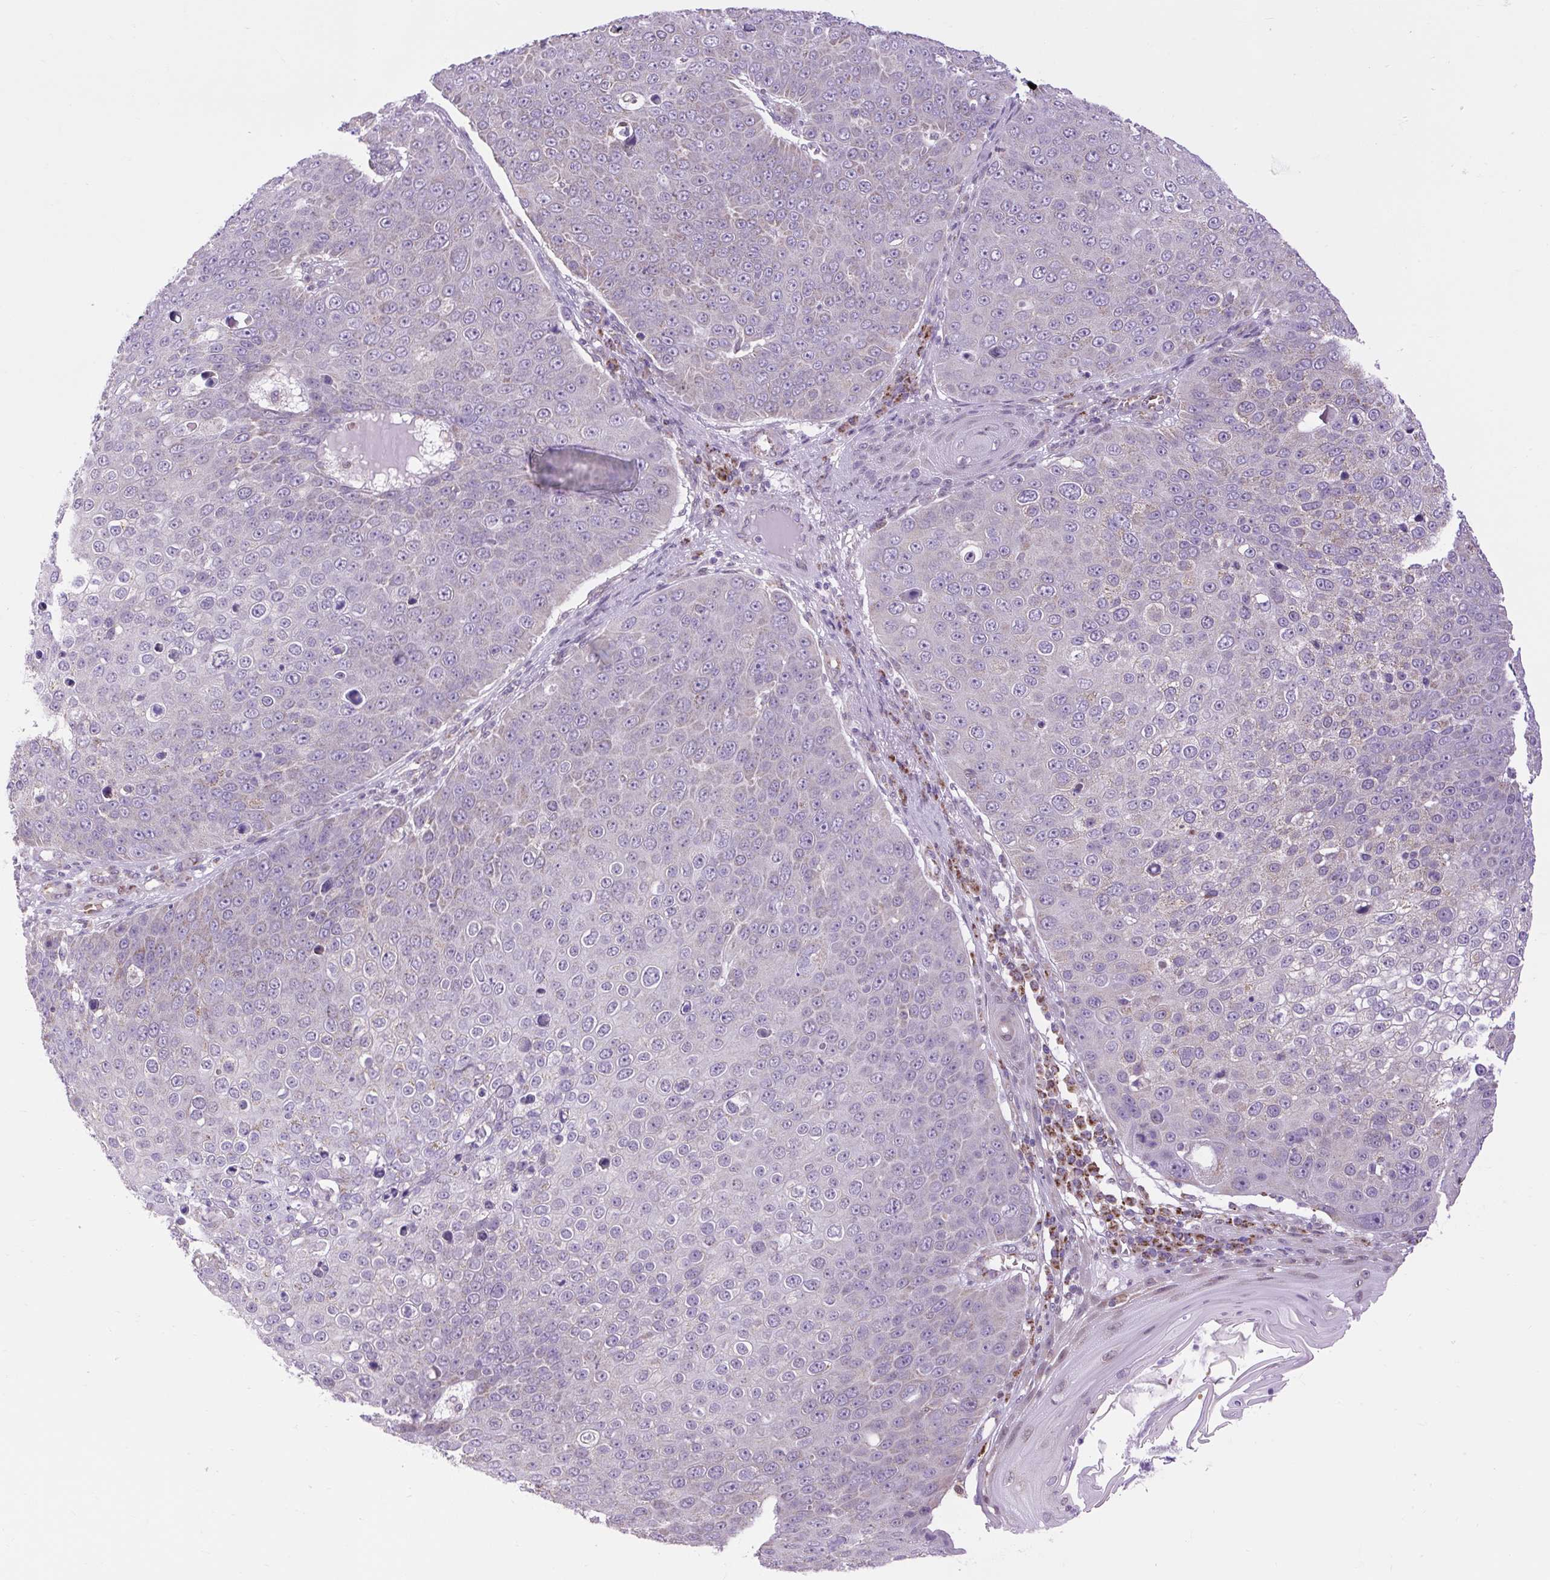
{"staining": {"intensity": "weak", "quantity": "<25%", "location": "cytoplasmic/membranous"}, "tissue": "skin cancer", "cell_type": "Tumor cells", "image_type": "cancer", "snomed": [{"axis": "morphology", "description": "Squamous cell carcinoma, NOS"}, {"axis": "topography", "description": "Skin"}], "caption": "Tumor cells are negative for brown protein staining in skin cancer. Nuclei are stained in blue.", "gene": "SCO2", "patient": {"sex": "male", "age": 71}}